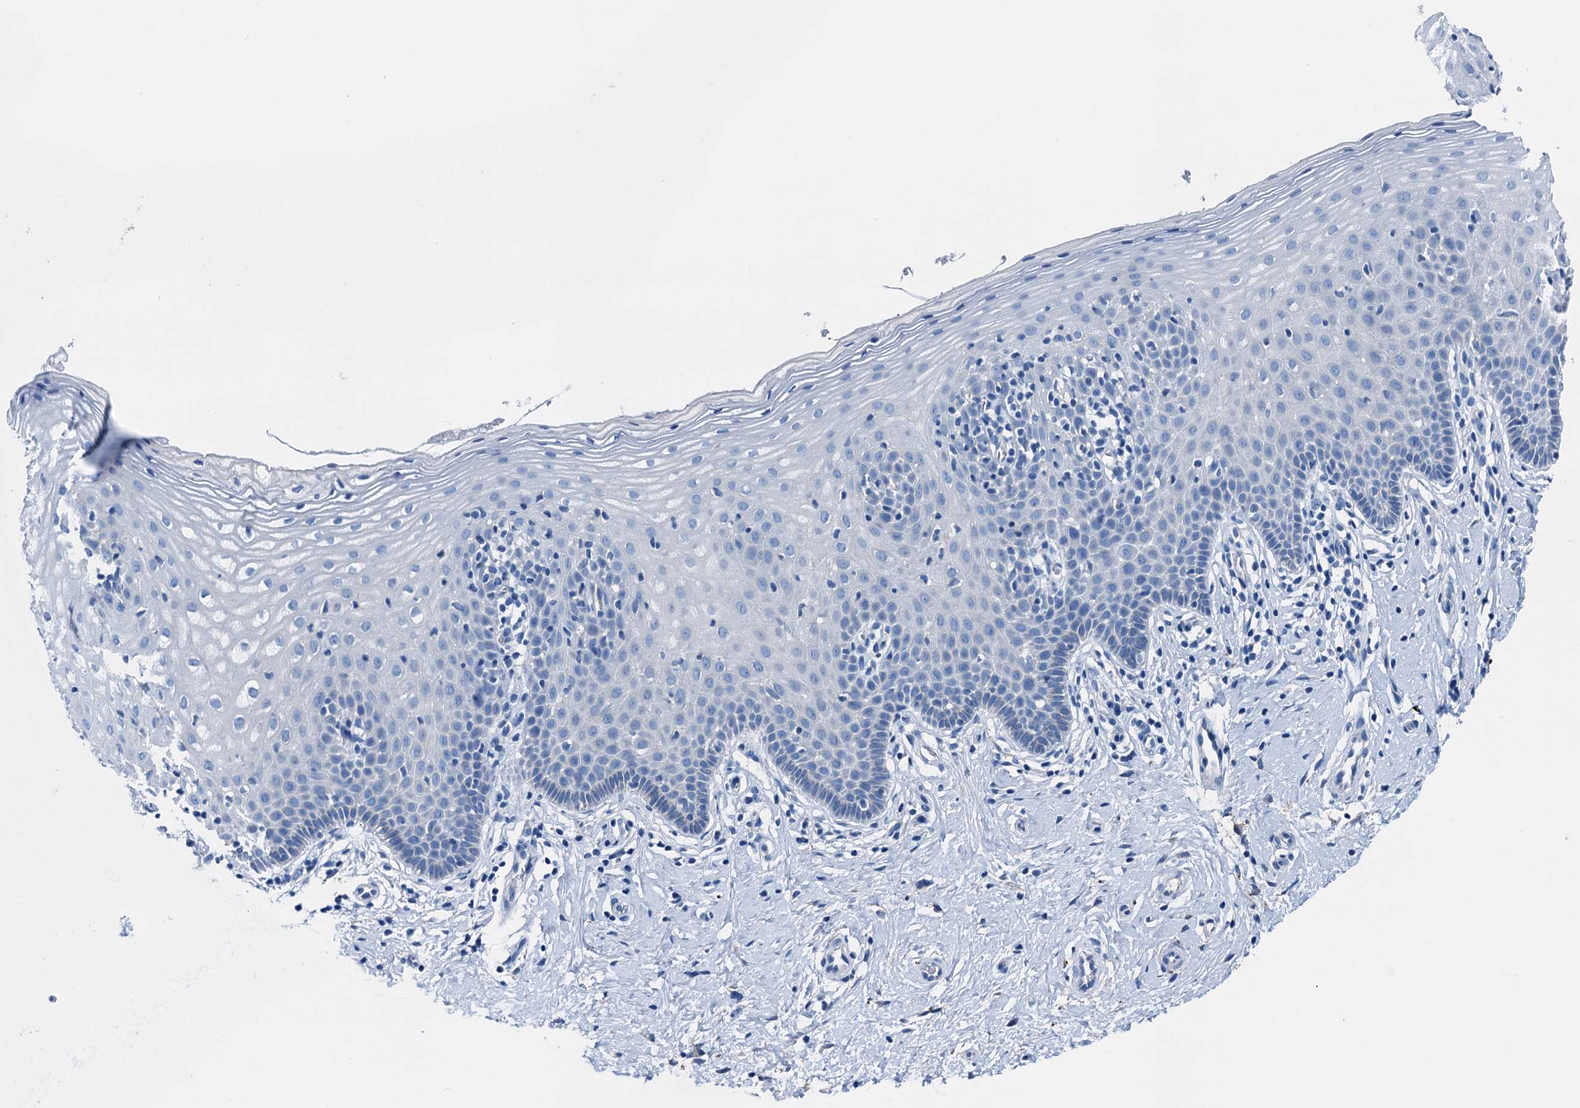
{"staining": {"intensity": "negative", "quantity": "none", "location": "none"}, "tissue": "cervix", "cell_type": "Glandular cells", "image_type": "normal", "snomed": [{"axis": "morphology", "description": "Normal tissue, NOS"}, {"axis": "topography", "description": "Cervix"}], "caption": "High power microscopy photomicrograph of an IHC histopathology image of normal cervix, revealing no significant staining in glandular cells.", "gene": "C1QTNF4", "patient": {"sex": "female", "age": 36}}